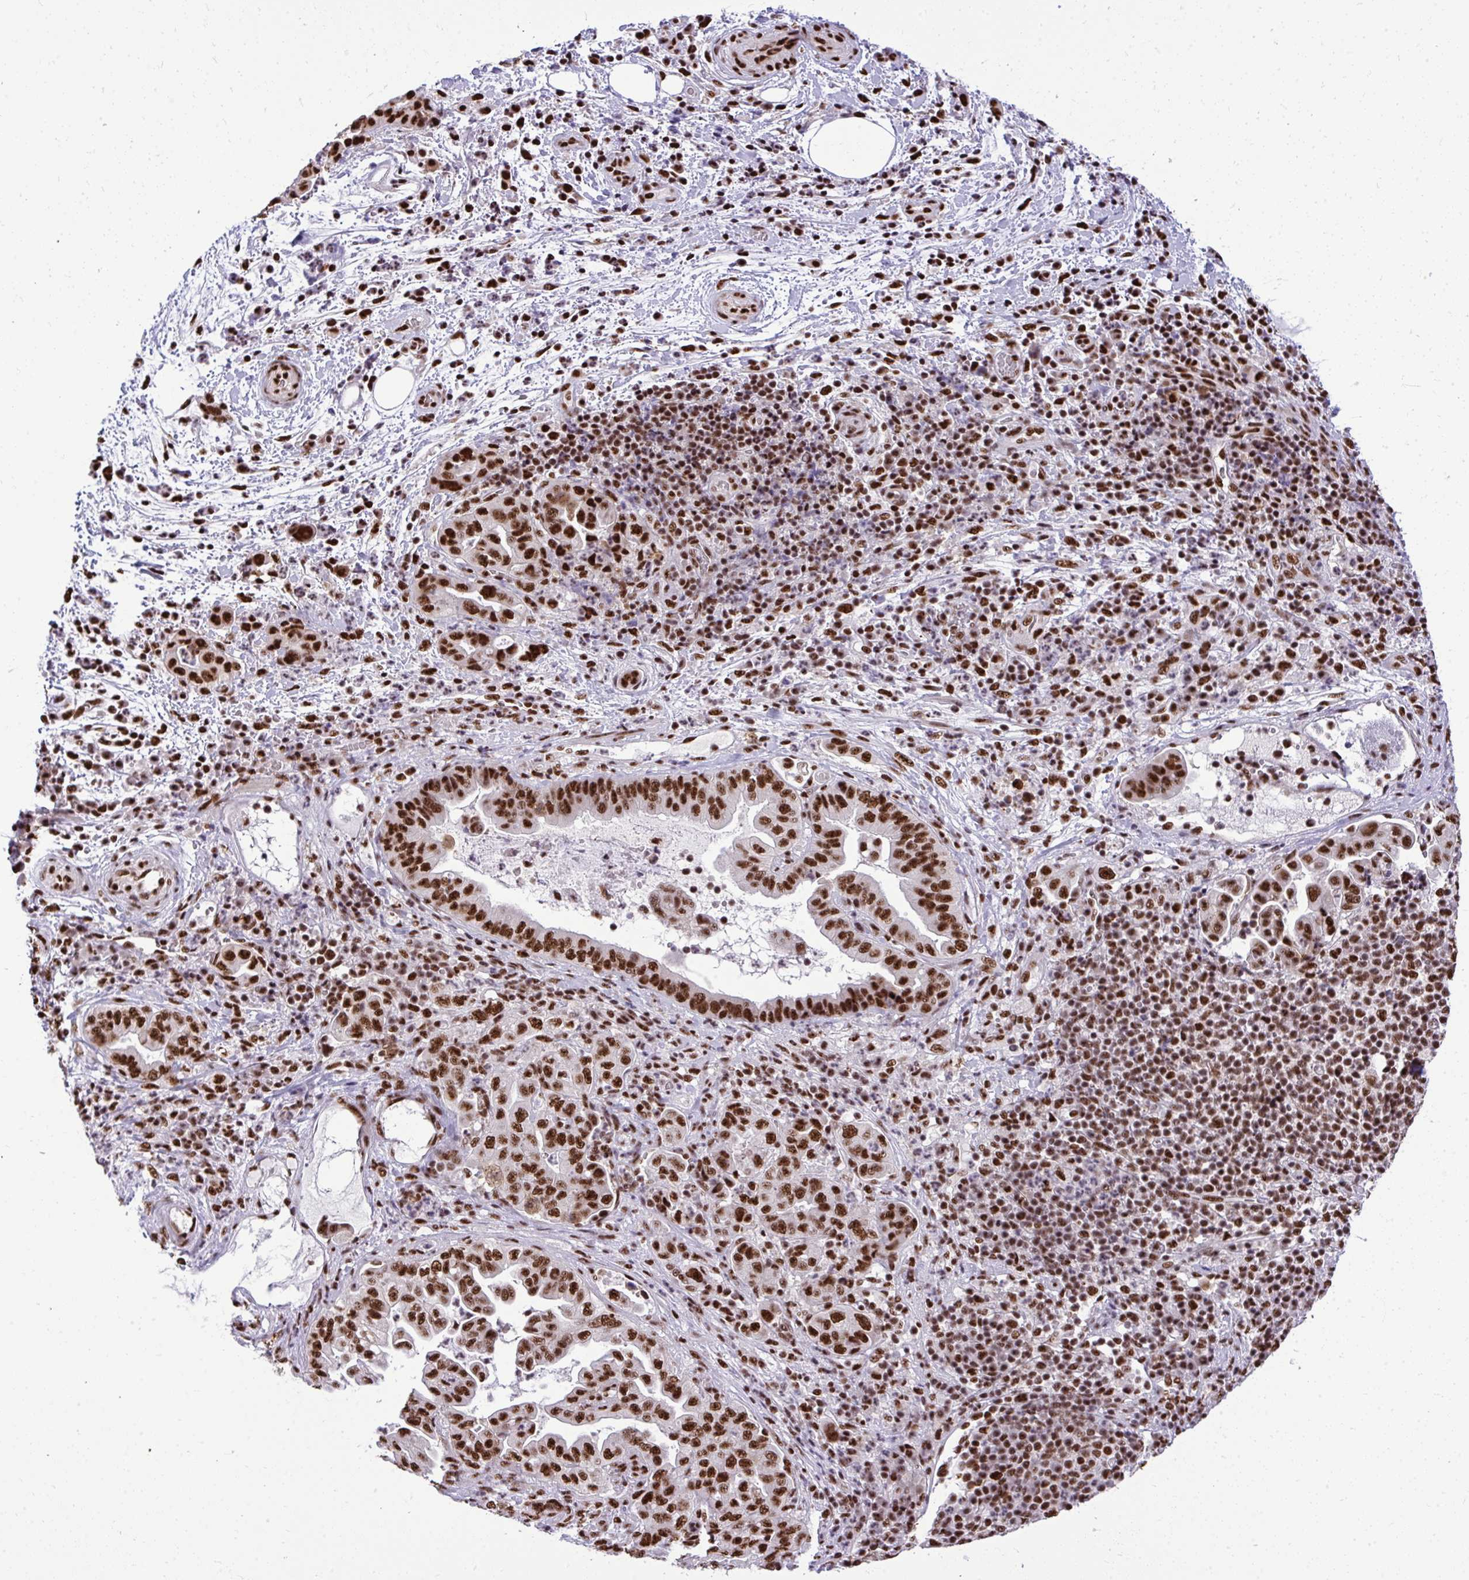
{"staining": {"intensity": "strong", "quantity": ">75%", "location": "nuclear"}, "tissue": "pancreatic cancer", "cell_type": "Tumor cells", "image_type": "cancer", "snomed": [{"axis": "morphology", "description": "Normal tissue, NOS"}, {"axis": "morphology", "description": "Adenocarcinoma, NOS"}, {"axis": "topography", "description": "Lymph node"}, {"axis": "topography", "description": "Pancreas"}], "caption": "The micrograph exhibits immunohistochemical staining of pancreatic cancer. There is strong nuclear staining is appreciated in about >75% of tumor cells.", "gene": "PRPF19", "patient": {"sex": "female", "age": 67}}